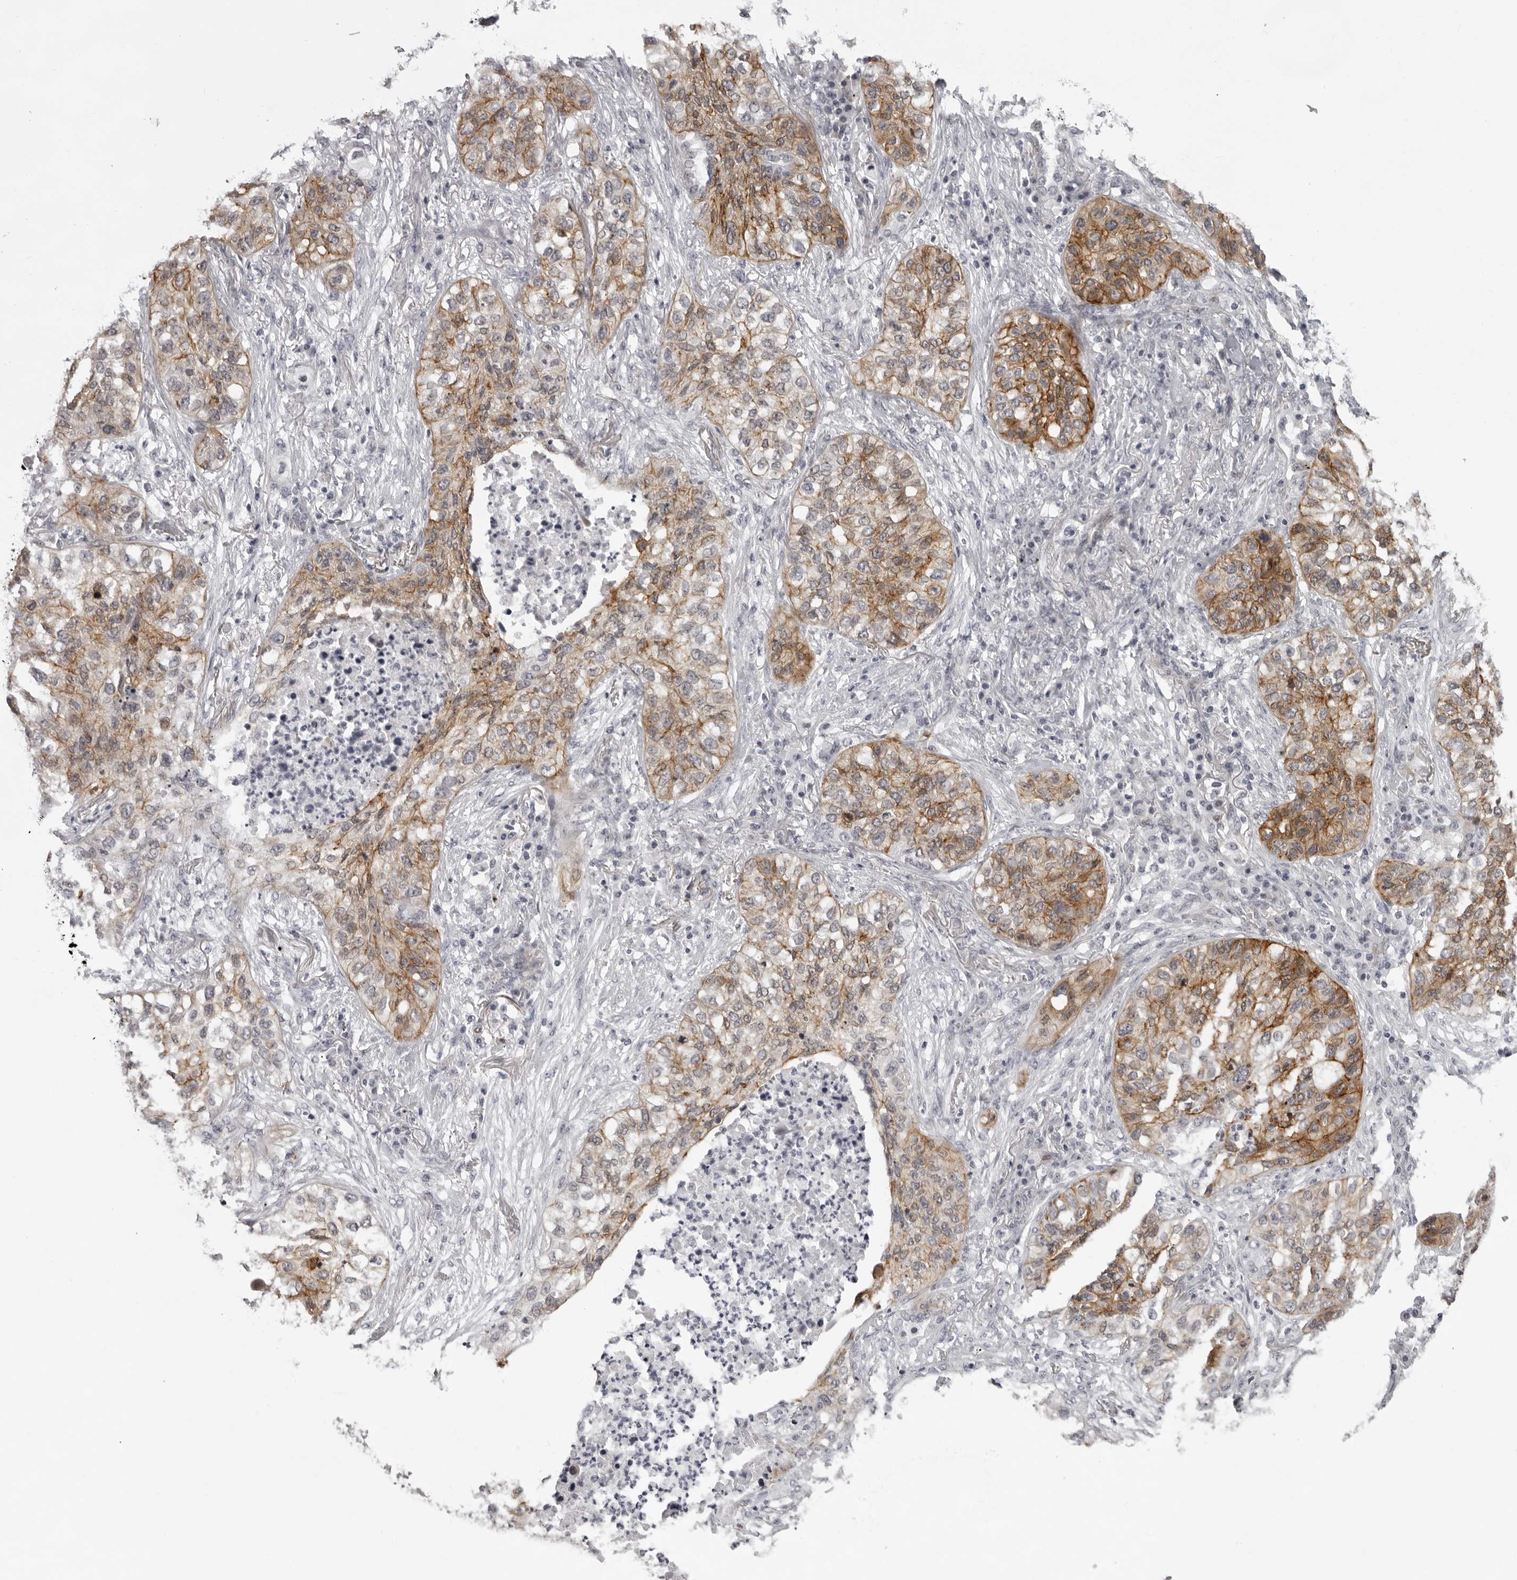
{"staining": {"intensity": "moderate", "quantity": ">75%", "location": "cytoplasmic/membranous"}, "tissue": "lung cancer", "cell_type": "Tumor cells", "image_type": "cancer", "snomed": [{"axis": "morphology", "description": "Squamous cell carcinoma, NOS"}, {"axis": "topography", "description": "Lung"}], "caption": "Brown immunohistochemical staining in lung cancer (squamous cell carcinoma) displays moderate cytoplasmic/membranous staining in approximately >75% of tumor cells.", "gene": "NUDT18", "patient": {"sex": "female", "age": 63}}